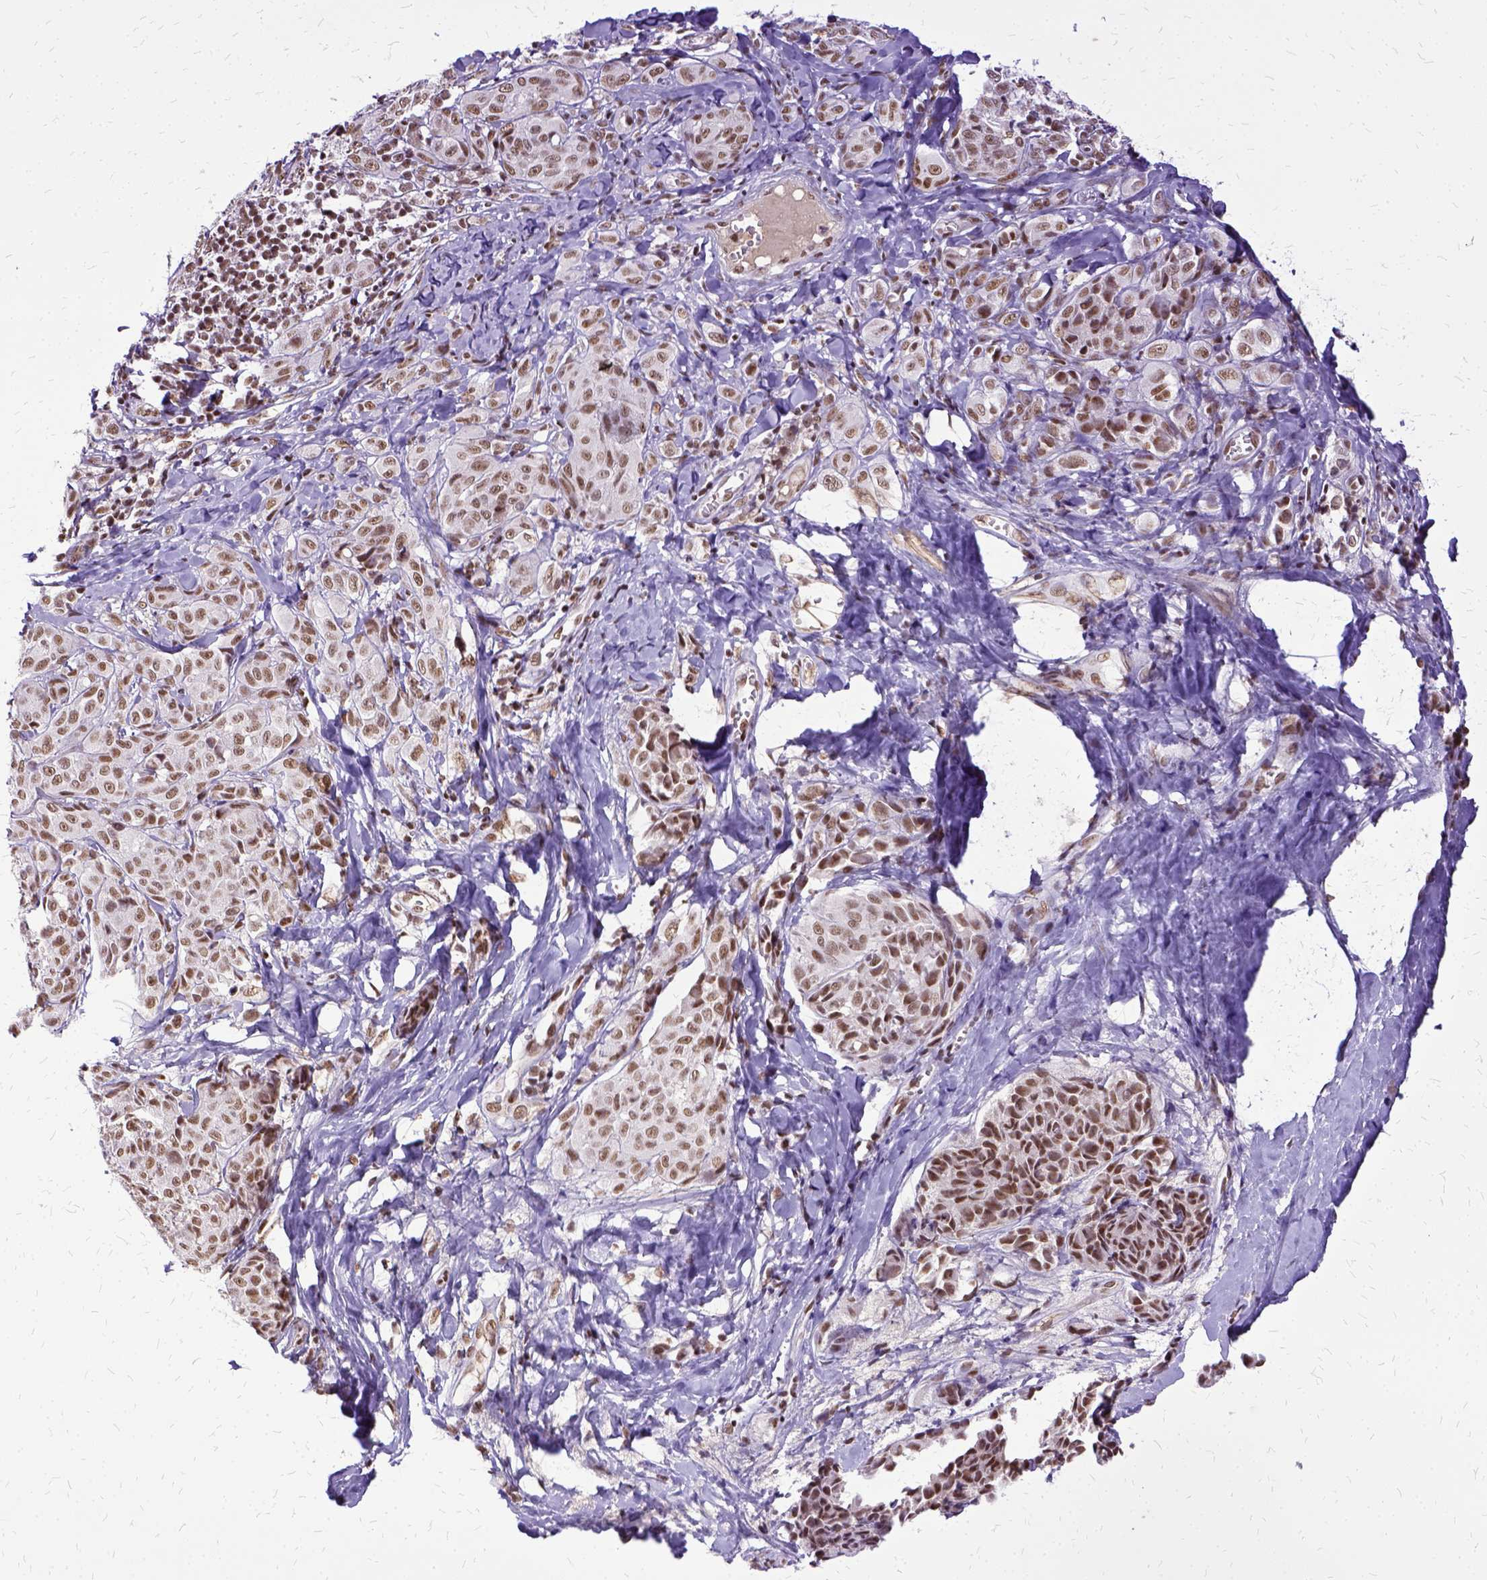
{"staining": {"intensity": "moderate", "quantity": ">75%", "location": "nuclear"}, "tissue": "melanoma", "cell_type": "Tumor cells", "image_type": "cancer", "snomed": [{"axis": "morphology", "description": "Malignant melanoma, NOS"}, {"axis": "topography", "description": "Skin"}], "caption": "Tumor cells demonstrate moderate nuclear staining in approximately >75% of cells in melanoma. The staining was performed using DAB (3,3'-diaminobenzidine) to visualize the protein expression in brown, while the nuclei were stained in blue with hematoxylin (Magnification: 20x).", "gene": "SETD1A", "patient": {"sex": "male", "age": 89}}